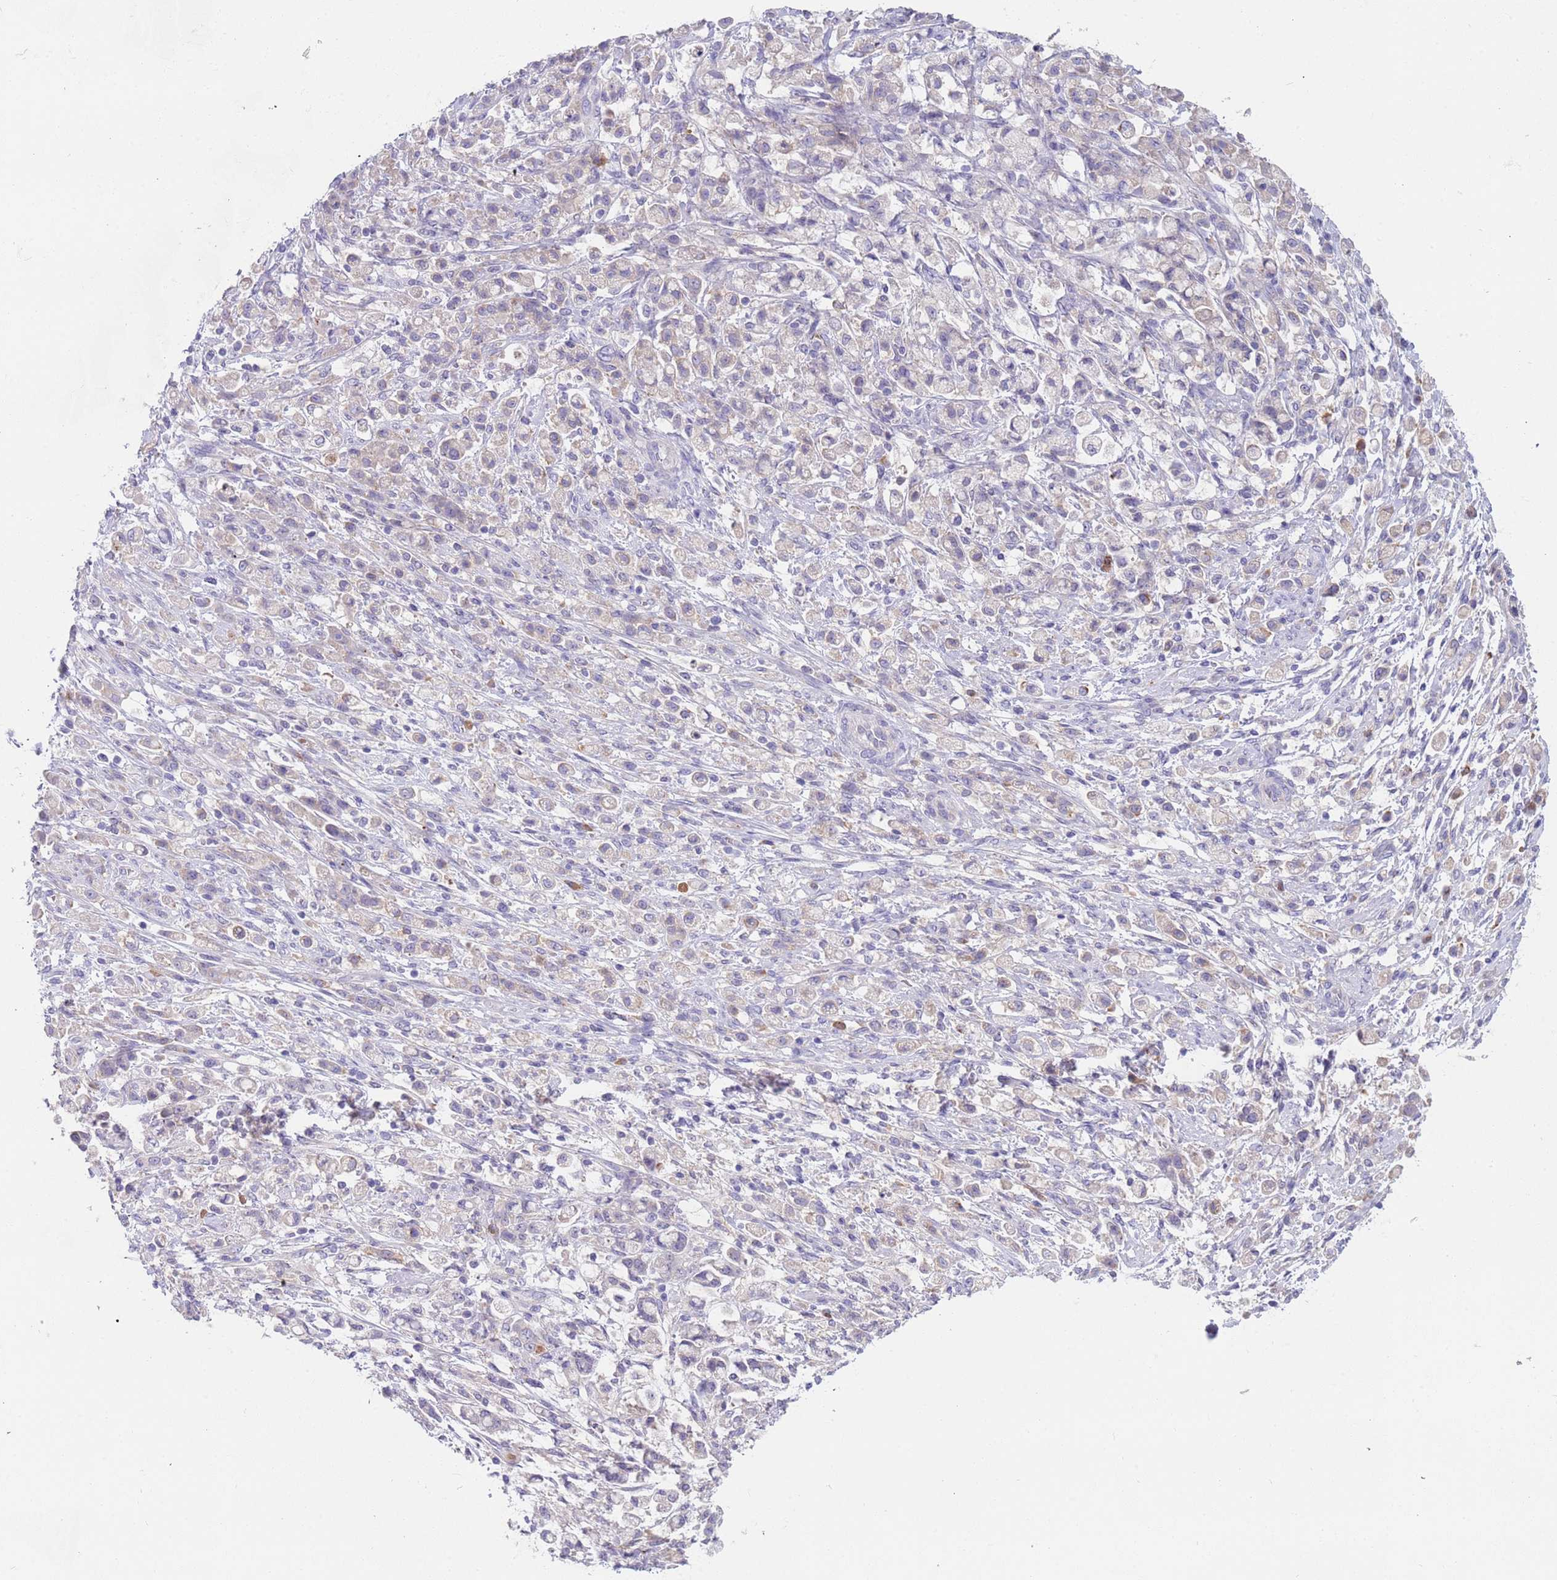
{"staining": {"intensity": "moderate", "quantity": "<25%", "location": "cytoplasmic/membranous"}, "tissue": "stomach cancer", "cell_type": "Tumor cells", "image_type": "cancer", "snomed": [{"axis": "morphology", "description": "Adenocarcinoma, NOS"}, {"axis": "topography", "description": "Stomach"}], "caption": "Moderate cytoplasmic/membranous staining is seen in approximately <25% of tumor cells in stomach adenocarcinoma.", "gene": "TYW1", "patient": {"sex": "female", "age": 60}}